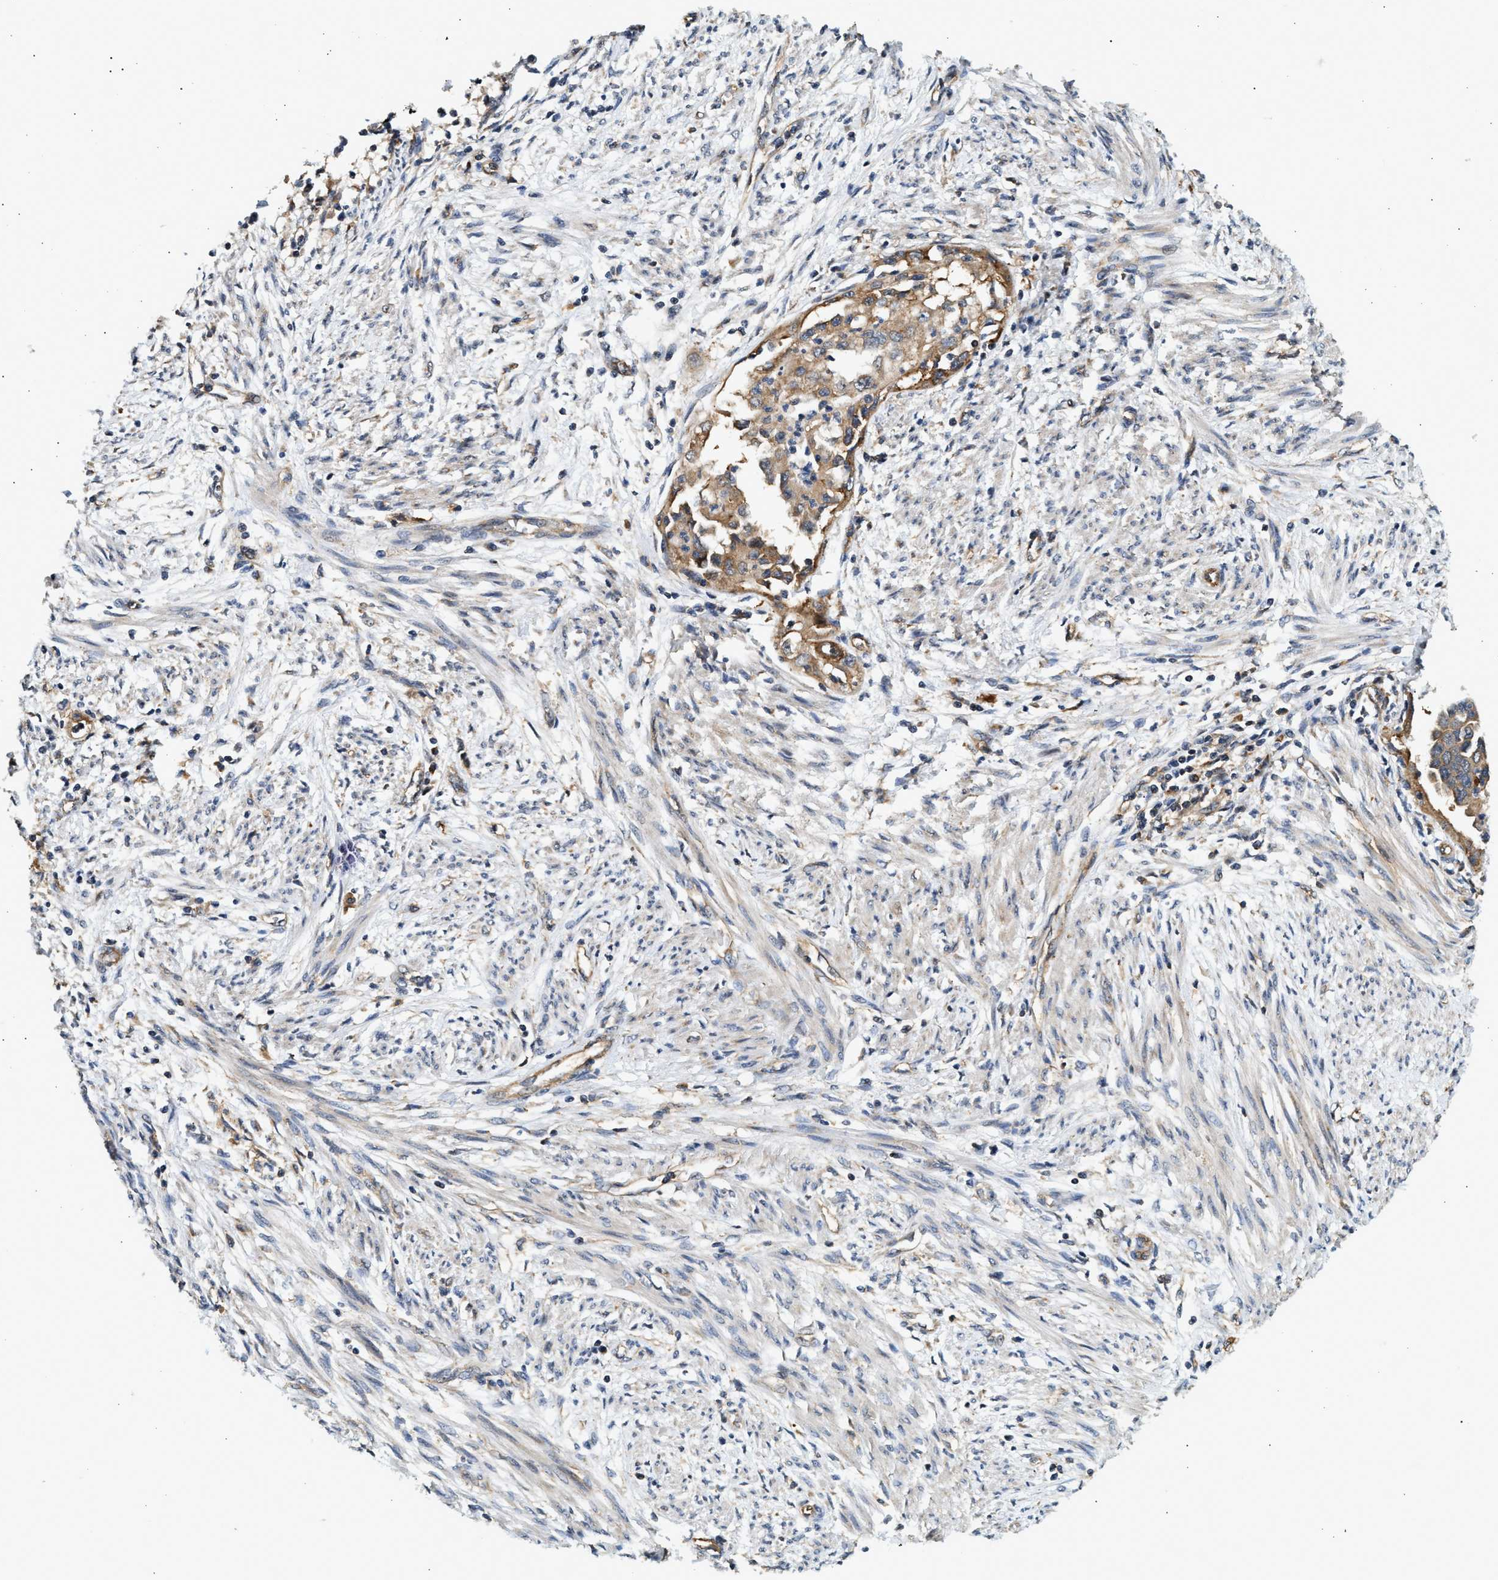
{"staining": {"intensity": "moderate", "quantity": ">75%", "location": "cytoplasmic/membranous"}, "tissue": "endometrial cancer", "cell_type": "Tumor cells", "image_type": "cancer", "snomed": [{"axis": "morphology", "description": "Adenocarcinoma, NOS"}, {"axis": "topography", "description": "Endometrium"}], "caption": "A brown stain shows moderate cytoplasmic/membranous positivity of a protein in endometrial adenocarcinoma tumor cells.", "gene": "DUSP14", "patient": {"sex": "female", "age": 85}}